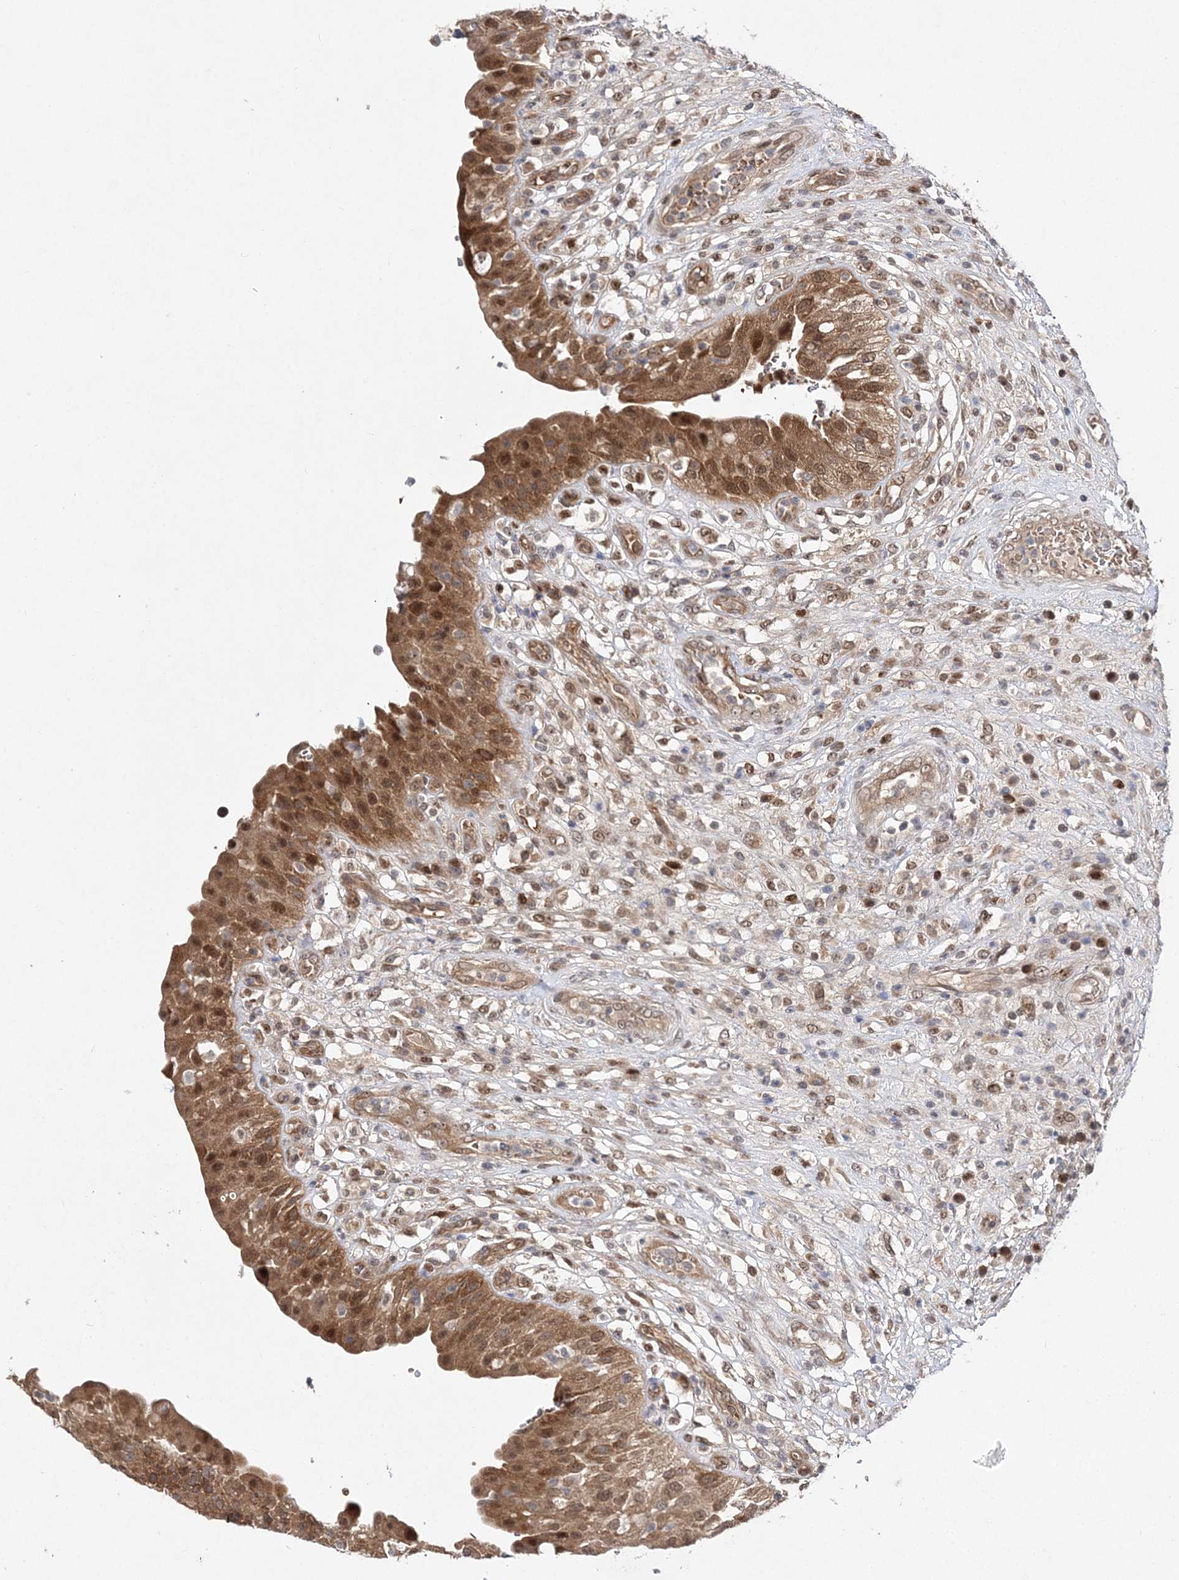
{"staining": {"intensity": "strong", "quantity": ">75%", "location": "cytoplasmic/membranous,nuclear"}, "tissue": "urinary bladder", "cell_type": "Urothelial cells", "image_type": "normal", "snomed": [{"axis": "morphology", "description": "Normal tissue, NOS"}, {"axis": "topography", "description": "Urinary bladder"}], "caption": "Strong cytoplasmic/membranous,nuclear staining is identified in about >75% of urothelial cells in unremarkable urinary bladder. (Brightfield microscopy of DAB IHC at high magnification).", "gene": "NIF3L1", "patient": {"sex": "female", "age": 62}}